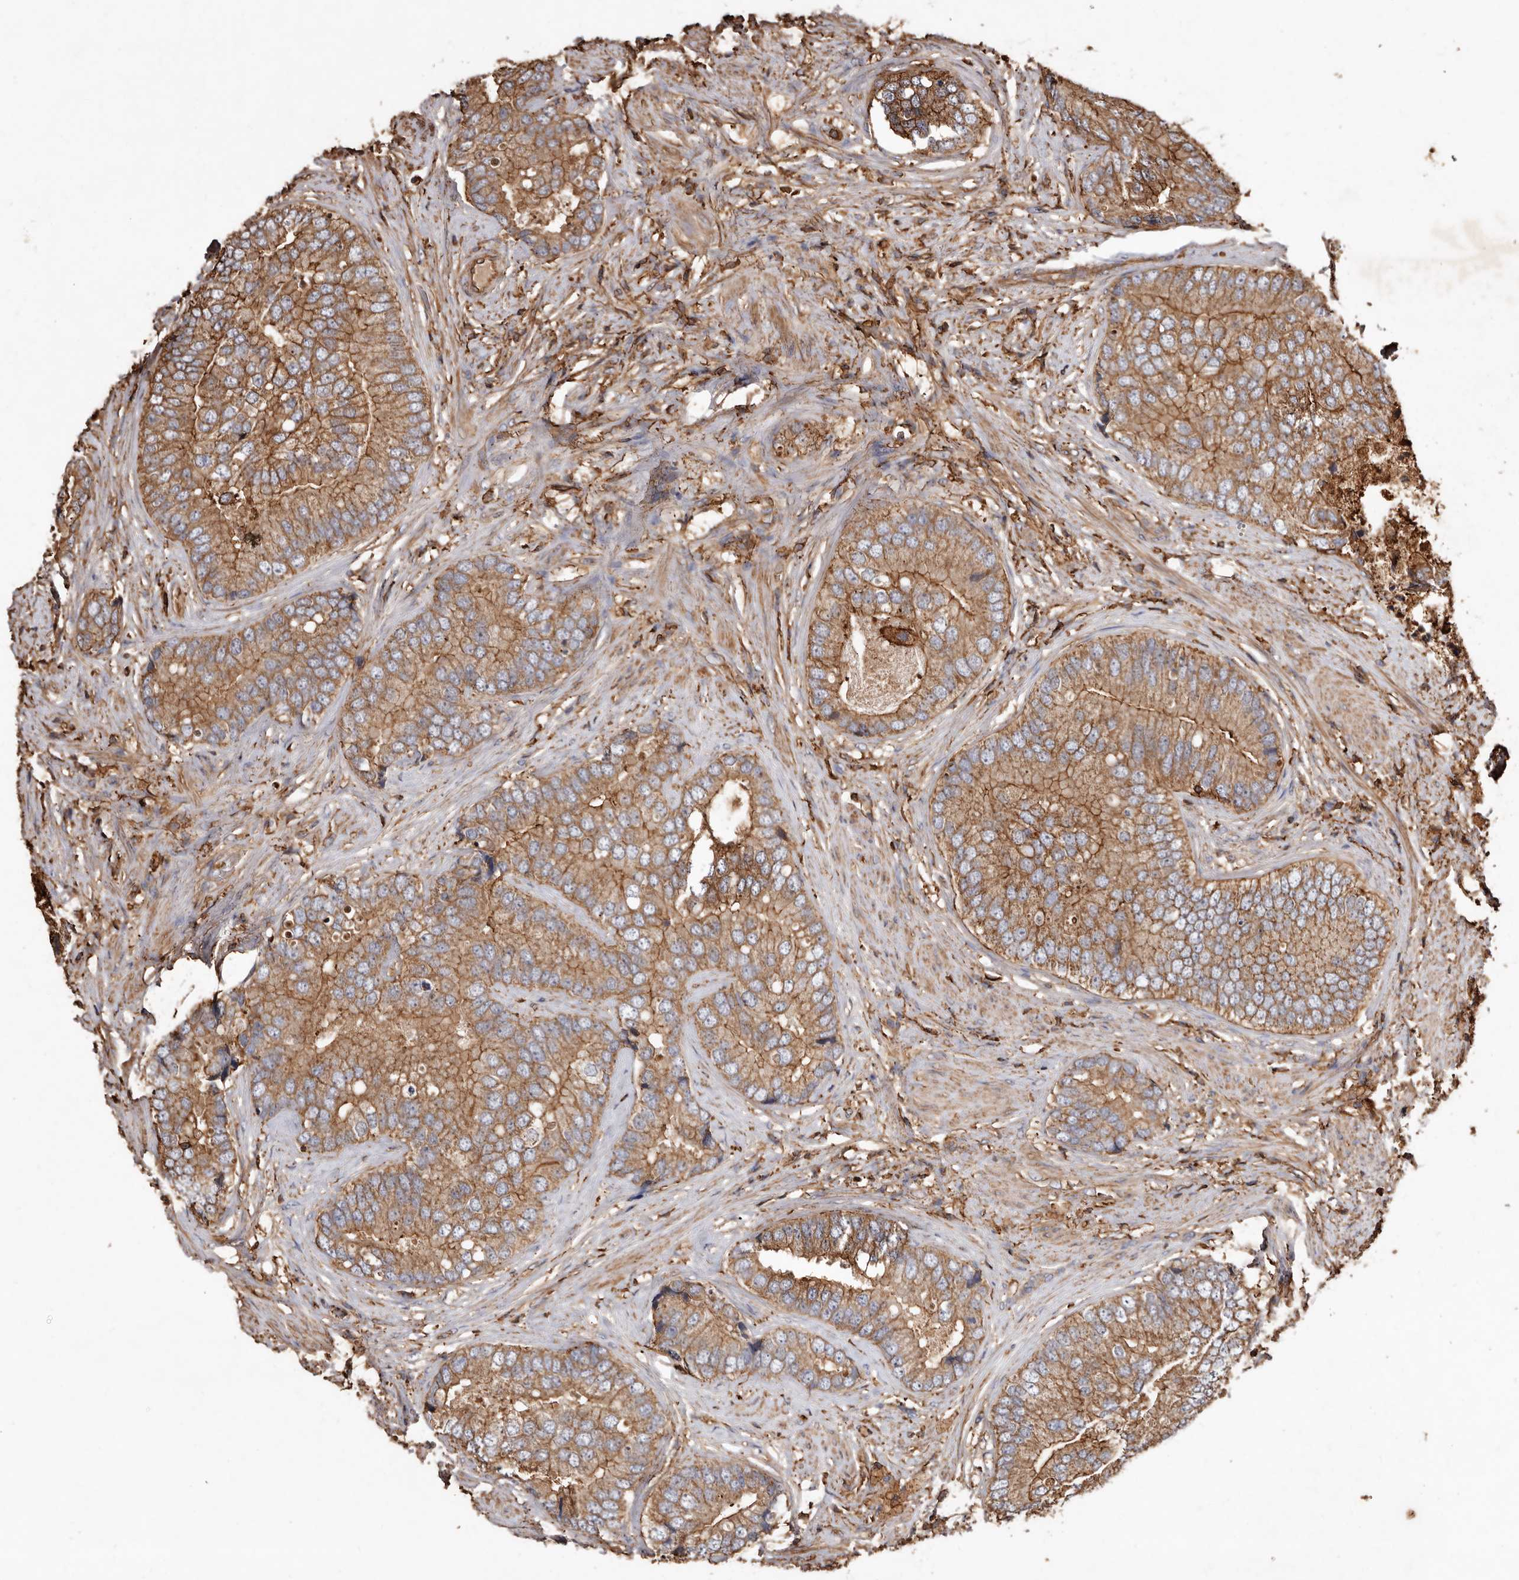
{"staining": {"intensity": "moderate", "quantity": ">75%", "location": "cytoplasmic/membranous"}, "tissue": "prostate cancer", "cell_type": "Tumor cells", "image_type": "cancer", "snomed": [{"axis": "morphology", "description": "Adenocarcinoma, High grade"}, {"axis": "topography", "description": "Prostate"}], "caption": "Moderate cytoplasmic/membranous positivity is seen in about >75% of tumor cells in prostate cancer (adenocarcinoma (high-grade)).", "gene": "COQ8B", "patient": {"sex": "male", "age": 70}}